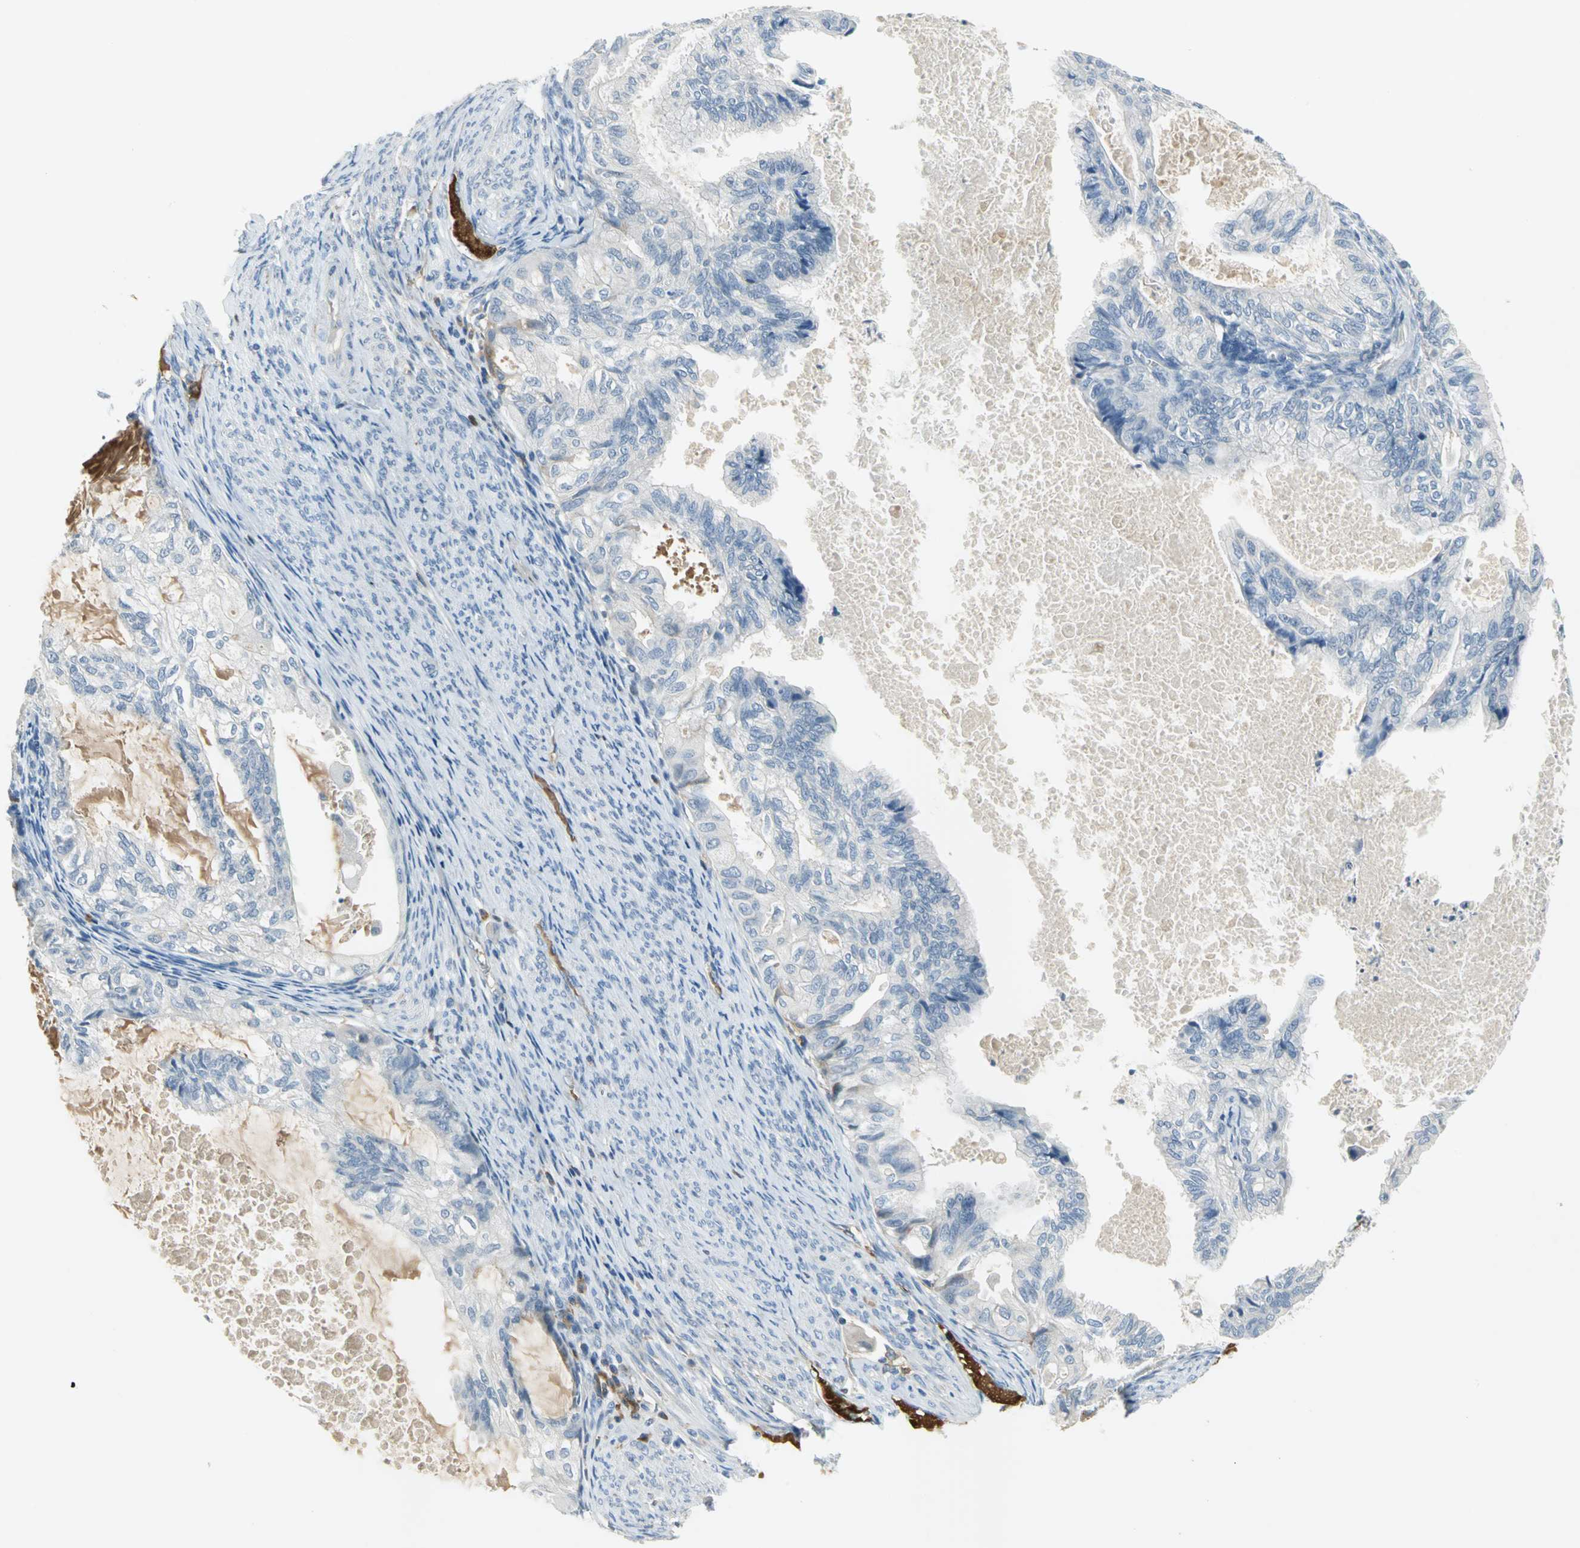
{"staining": {"intensity": "negative", "quantity": "none", "location": "none"}, "tissue": "cervical cancer", "cell_type": "Tumor cells", "image_type": "cancer", "snomed": [{"axis": "morphology", "description": "Normal tissue, NOS"}, {"axis": "morphology", "description": "Adenocarcinoma, NOS"}, {"axis": "topography", "description": "Cervix"}, {"axis": "topography", "description": "Endometrium"}], "caption": "Tumor cells show no significant expression in adenocarcinoma (cervical). (Immunohistochemistry, brightfield microscopy, high magnification).", "gene": "ZIC1", "patient": {"sex": "female", "age": 86}}